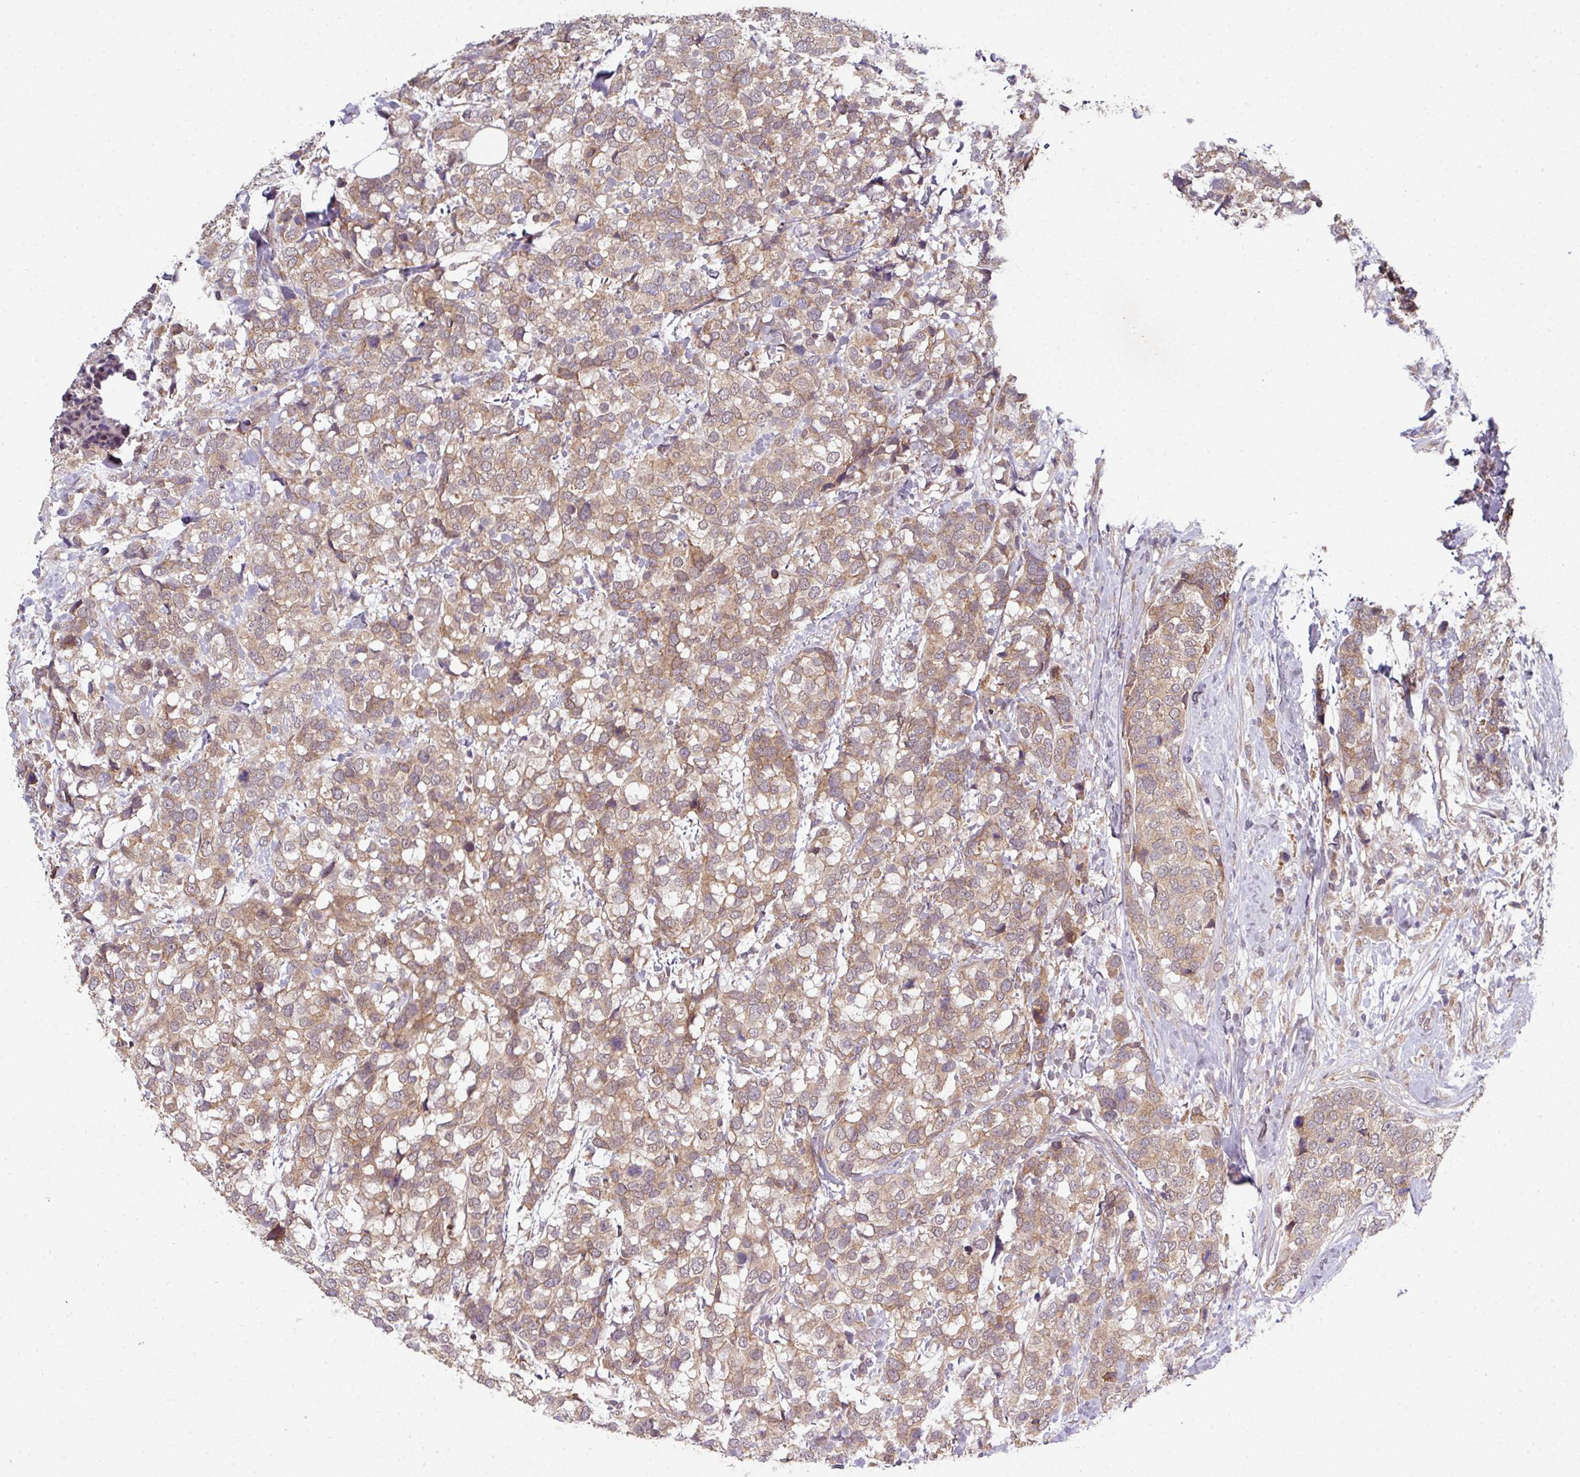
{"staining": {"intensity": "moderate", "quantity": ">75%", "location": "cytoplasmic/membranous"}, "tissue": "breast cancer", "cell_type": "Tumor cells", "image_type": "cancer", "snomed": [{"axis": "morphology", "description": "Lobular carcinoma"}, {"axis": "topography", "description": "Breast"}], "caption": "This is a micrograph of IHC staining of breast cancer, which shows moderate expression in the cytoplasmic/membranous of tumor cells.", "gene": "CAMLG", "patient": {"sex": "female", "age": 59}}